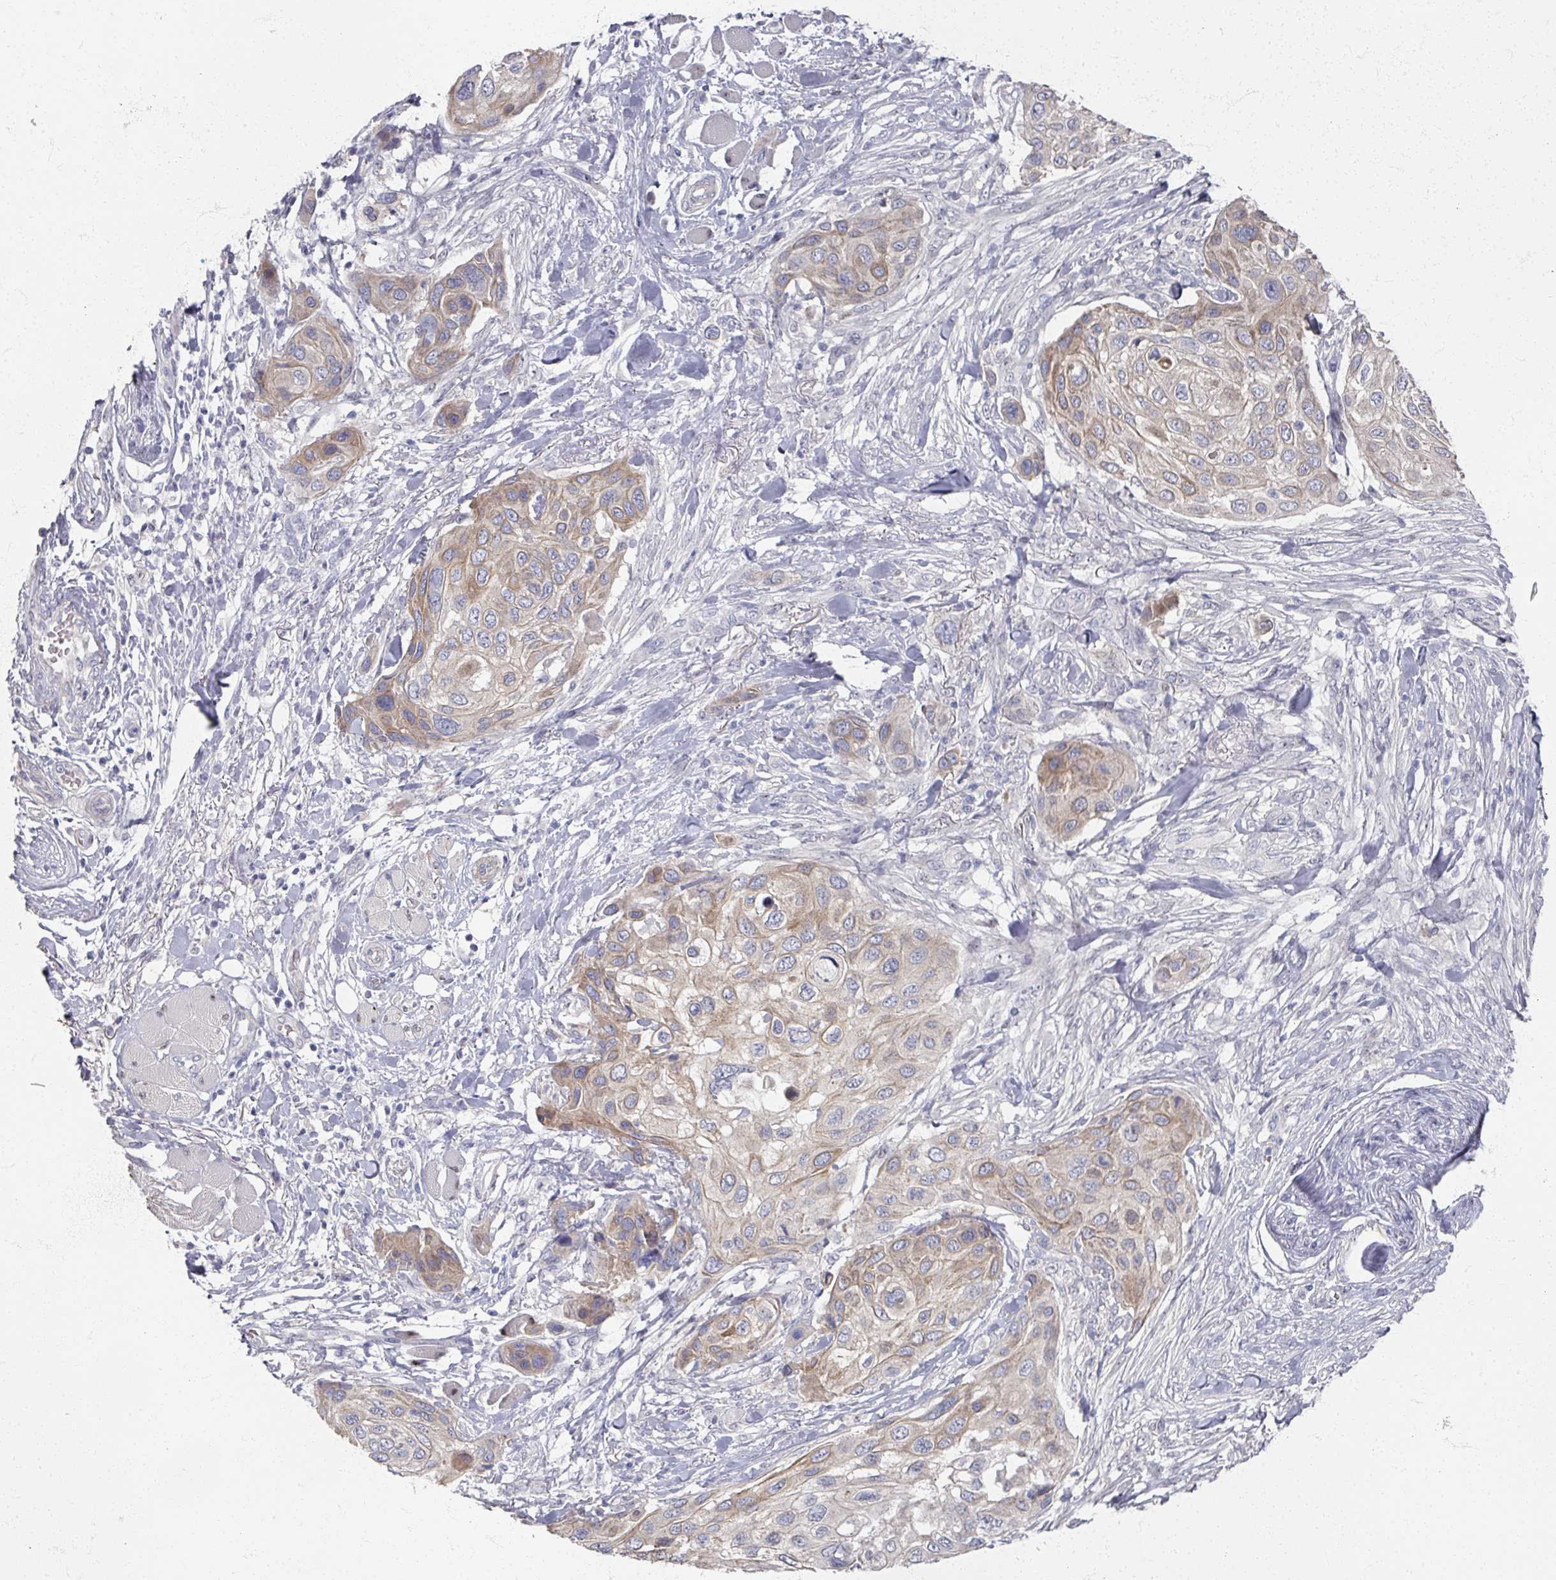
{"staining": {"intensity": "weak", "quantity": "25%-75%", "location": "cytoplasmic/membranous"}, "tissue": "skin cancer", "cell_type": "Tumor cells", "image_type": "cancer", "snomed": [{"axis": "morphology", "description": "Squamous cell carcinoma, NOS"}, {"axis": "topography", "description": "Skin"}], "caption": "An immunohistochemistry (IHC) image of tumor tissue is shown. Protein staining in brown labels weak cytoplasmic/membranous positivity in skin cancer (squamous cell carcinoma) within tumor cells.", "gene": "TTYH3", "patient": {"sex": "female", "age": 87}}